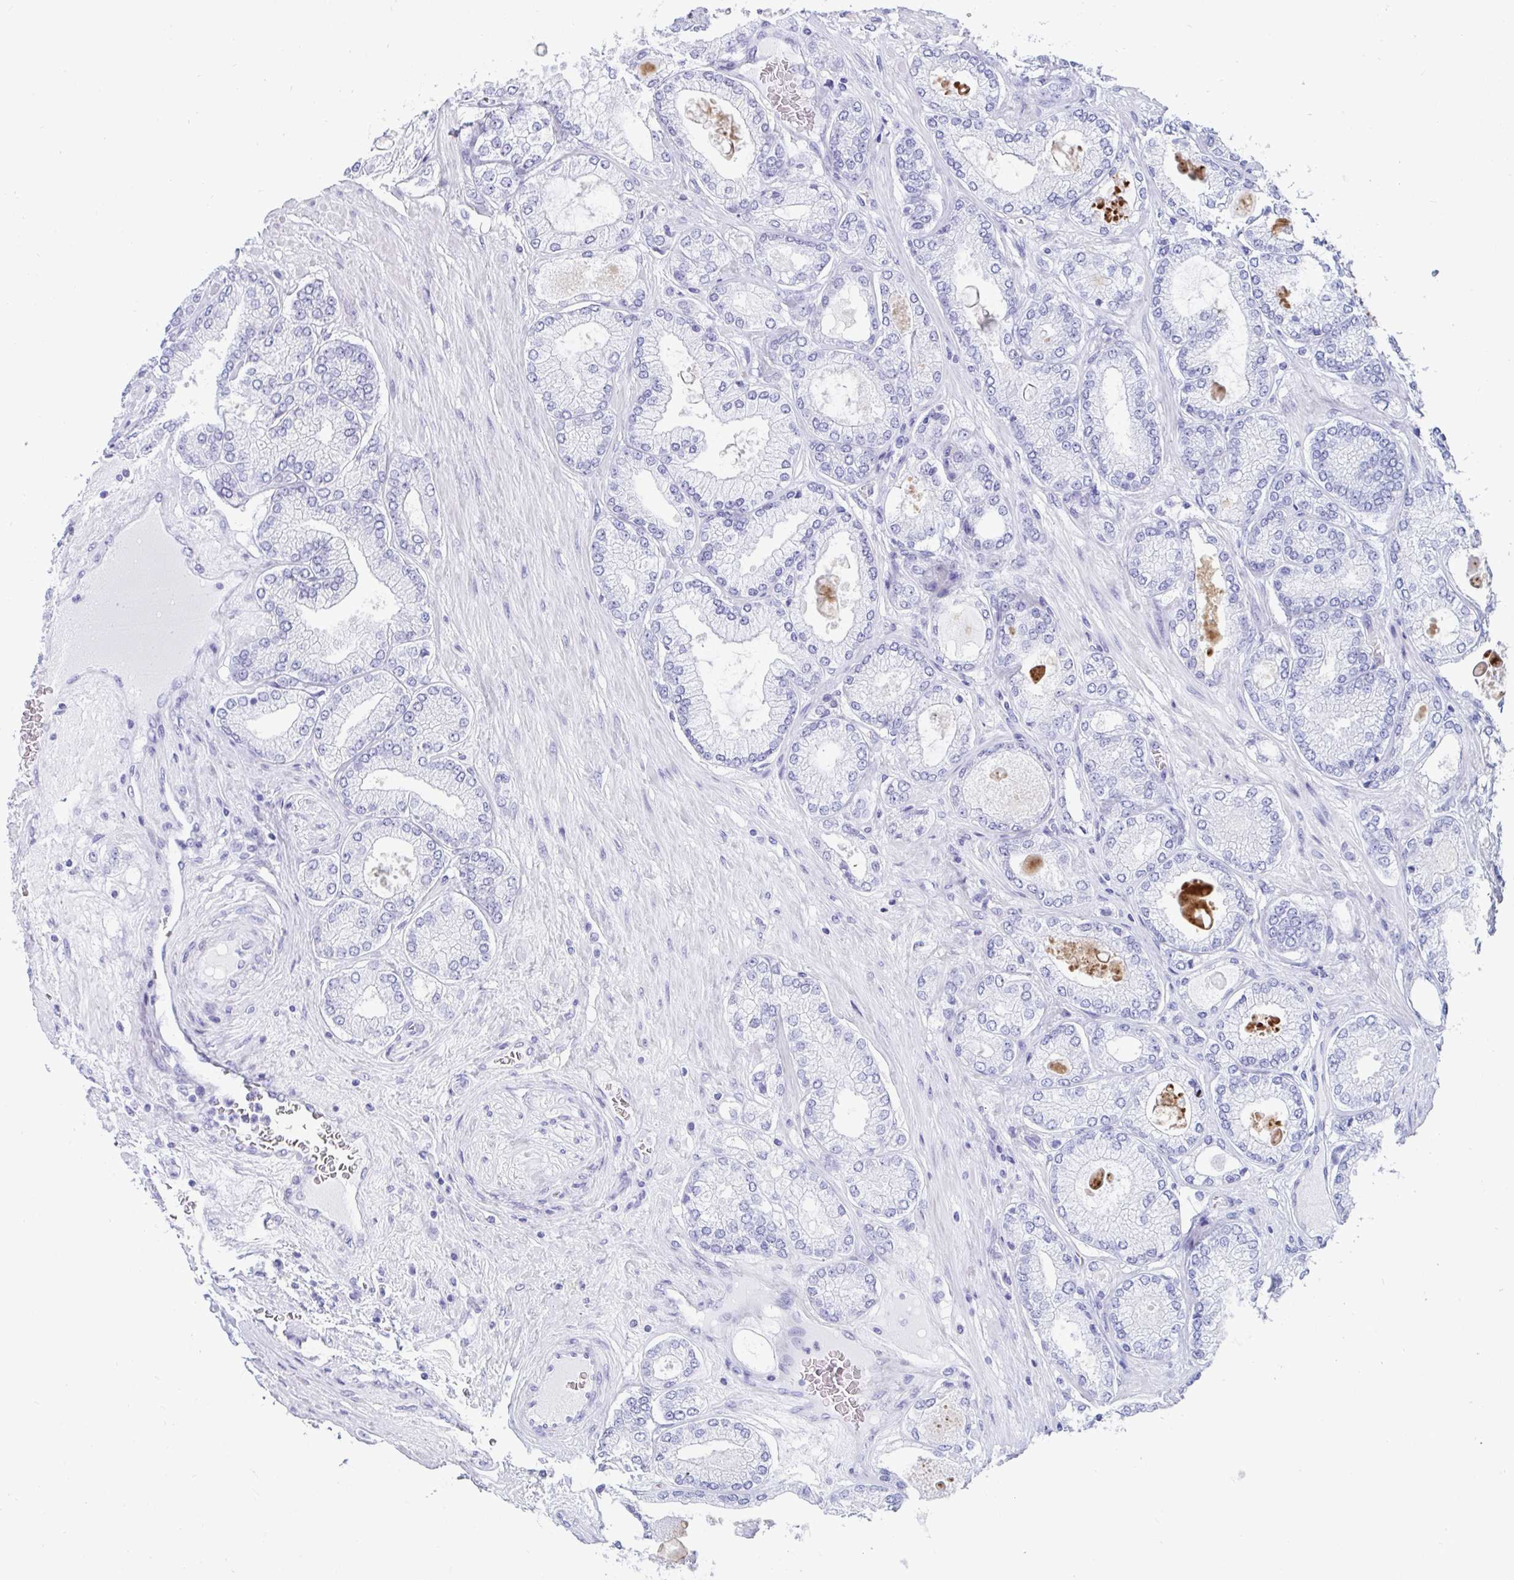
{"staining": {"intensity": "negative", "quantity": "none", "location": "none"}, "tissue": "prostate cancer", "cell_type": "Tumor cells", "image_type": "cancer", "snomed": [{"axis": "morphology", "description": "Adenocarcinoma, High grade"}, {"axis": "topography", "description": "Prostate"}], "caption": "The histopathology image shows no significant staining in tumor cells of prostate adenocarcinoma (high-grade).", "gene": "GKN2", "patient": {"sex": "male", "age": 68}}